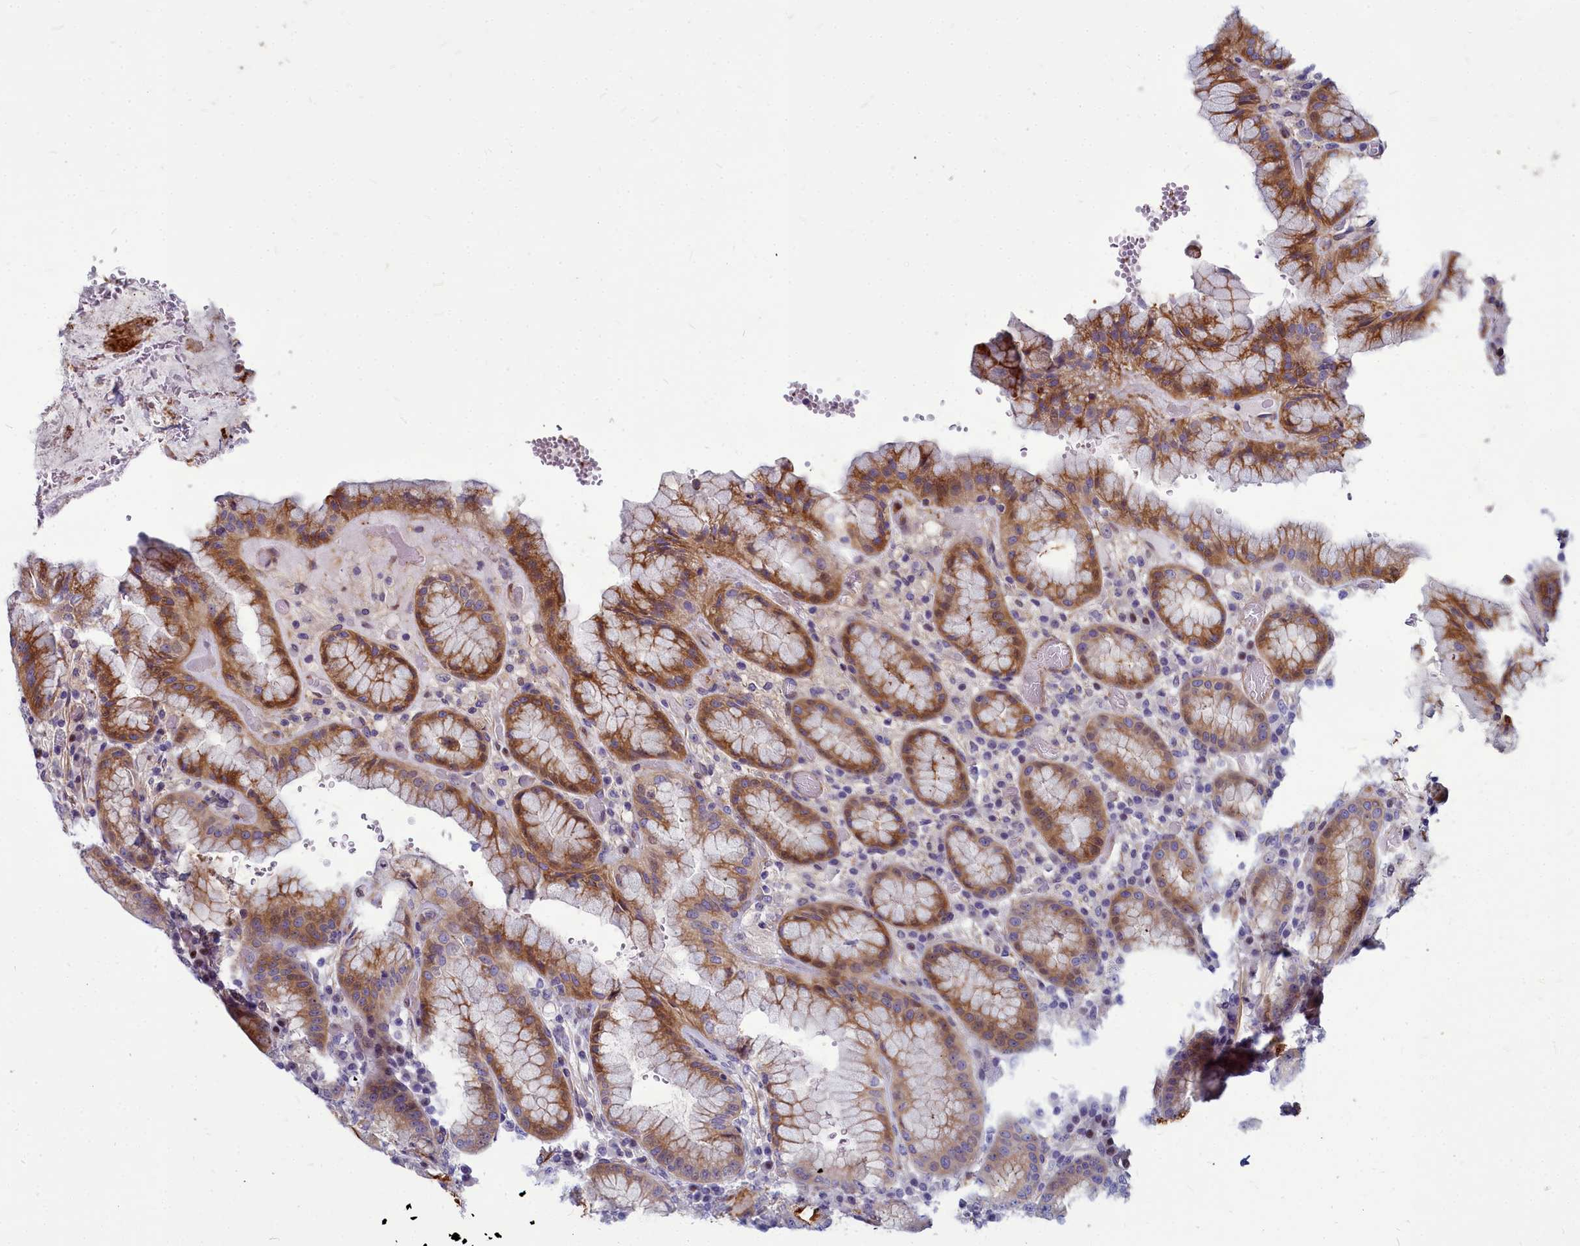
{"staining": {"intensity": "strong", "quantity": "25%-75%", "location": "cytoplasmic/membranous"}, "tissue": "stomach", "cell_type": "Glandular cells", "image_type": "normal", "snomed": [{"axis": "morphology", "description": "Normal tissue, NOS"}, {"axis": "topography", "description": "Stomach, upper"}], "caption": "Protein staining of unremarkable stomach displays strong cytoplasmic/membranous positivity in approximately 25%-75% of glandular cells. The protein is shown in brown color, while the nuclei are stained blue.", "gene": "TTC5", "patient": {"sex": "male", "age": 52}}